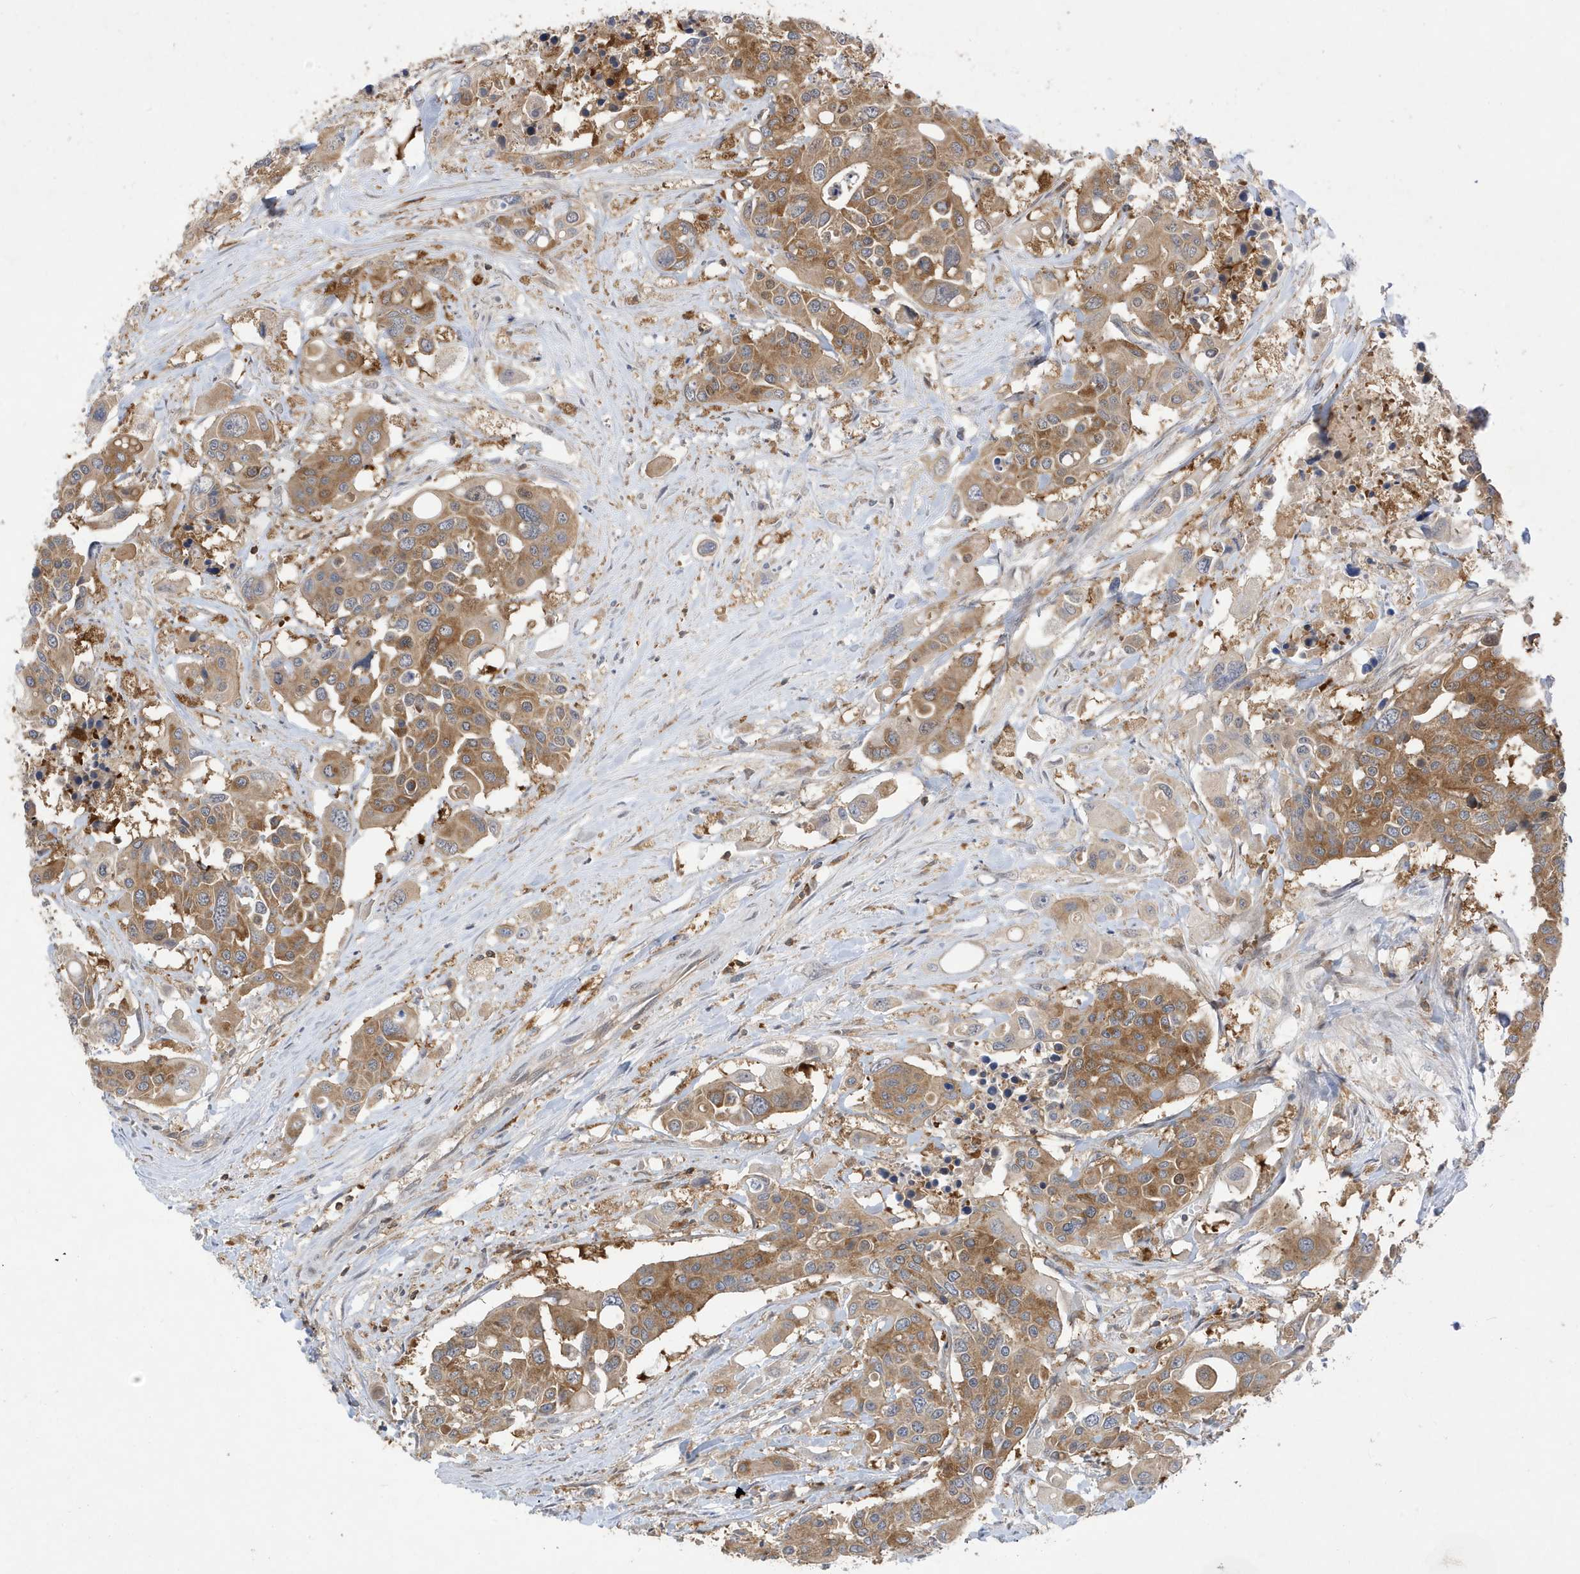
{"staining": {"intensity": "moderate", "quantity": ">75%", "location": "cytoplasmic/membranous"}, "tissue": "colorectal cancer", "cell_type": "Tumor cells", "image_type": "cancer", "snomed": [{"axis": "morphology", "description": "Adenocarcinoma, NOS"}, {"axis": "topography", "description": "Colon"}], "caption": "Human colorectal adenocarcinoma stained for a protein (brown) exhibits moderate cytoplasmic/membranous positive expression in approximately >75% of tumor cells.", "gene": "PHACTR2", "patient": {"sex": "male", "age": 77}}